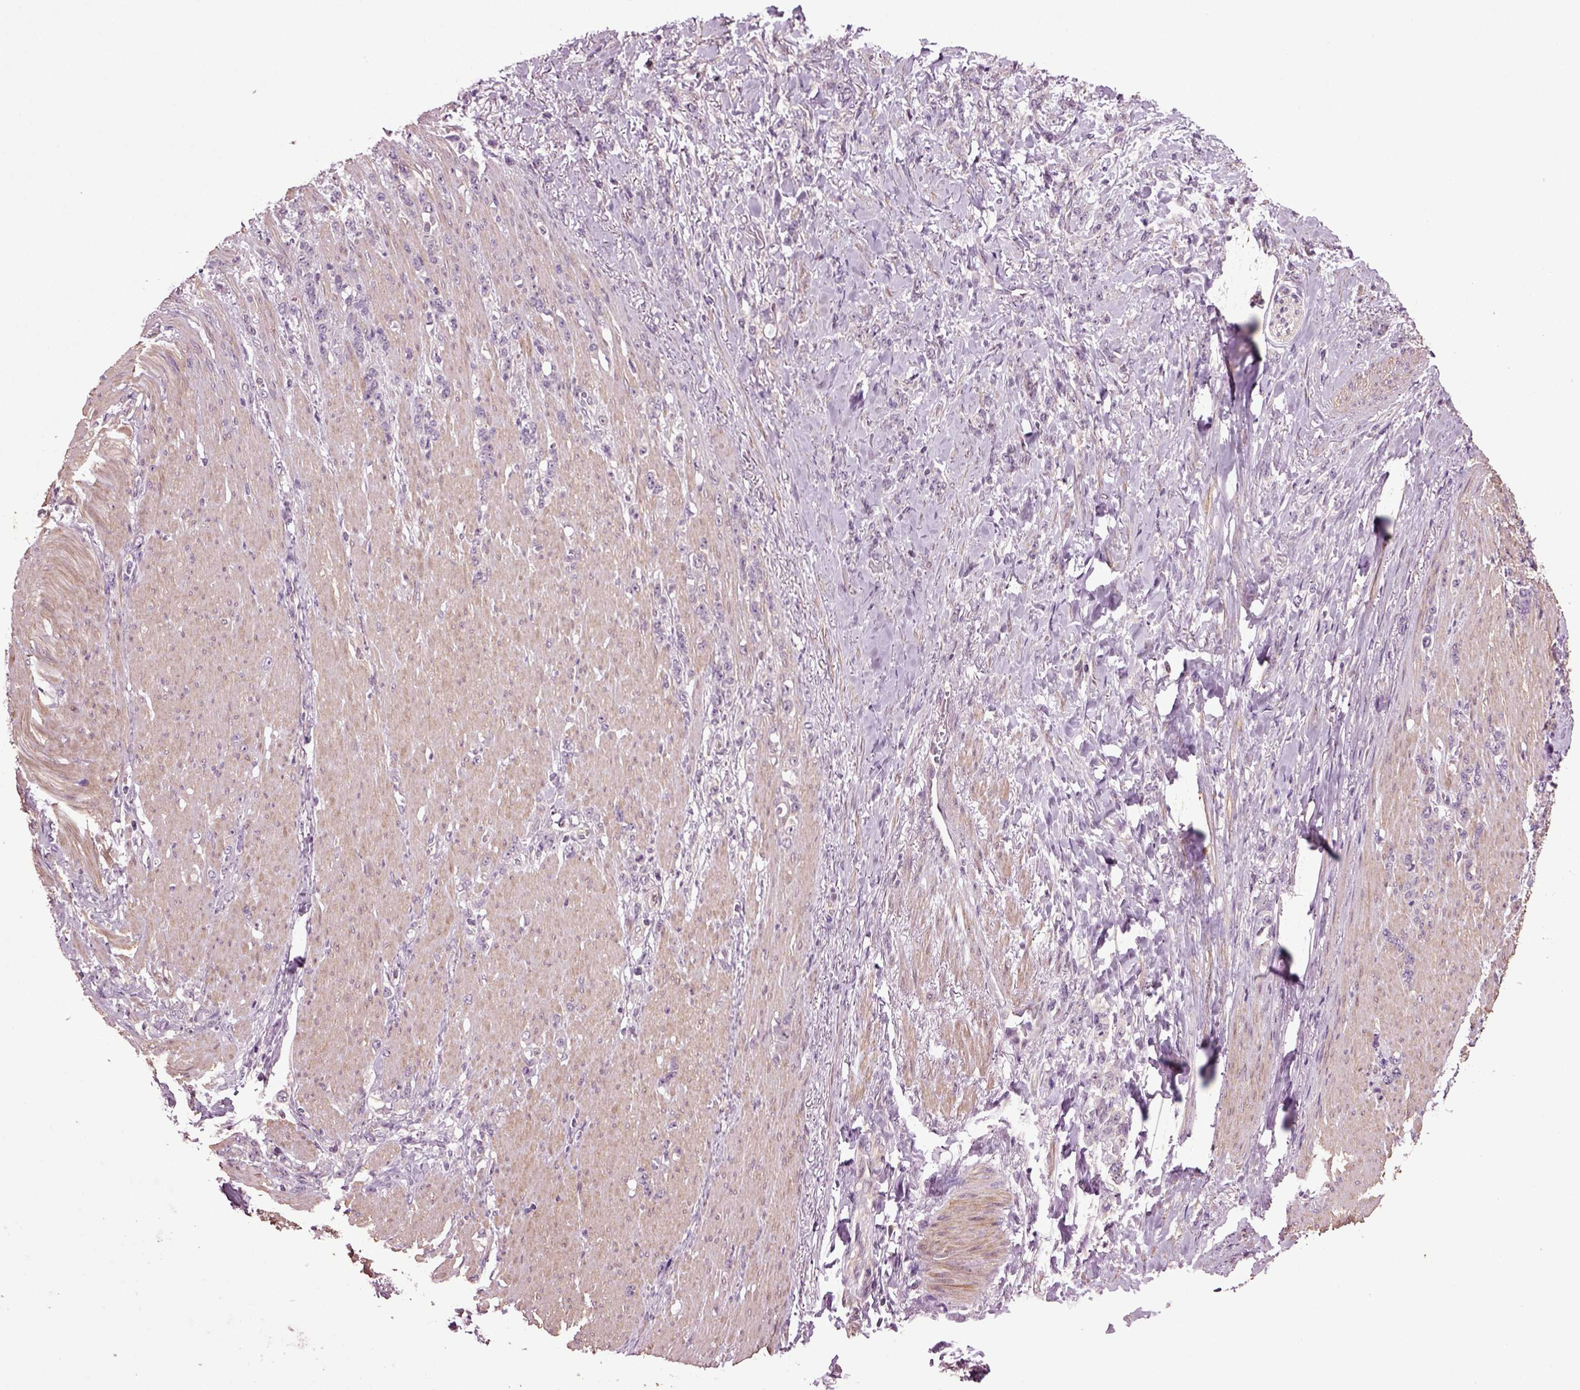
{"staining": {"intensity": "negative", "quantity": "none", "location": "none"}, "tissue": "stomach cancer", "cell_type": "Tumor cells", "image_type": "cancer", "snomed": [{"axis": "morphology", "description": "Adenocarcinoma, NOS"}, {"axis": "topography", "description": "Stomach, lower"}], "caption": "Immunohistochemical staining of adenocarcinoma (stomach) displays no significant expression in tumor cells.", "gene": "HAGHL", "patient": {"sex": "male", "age": 88}}